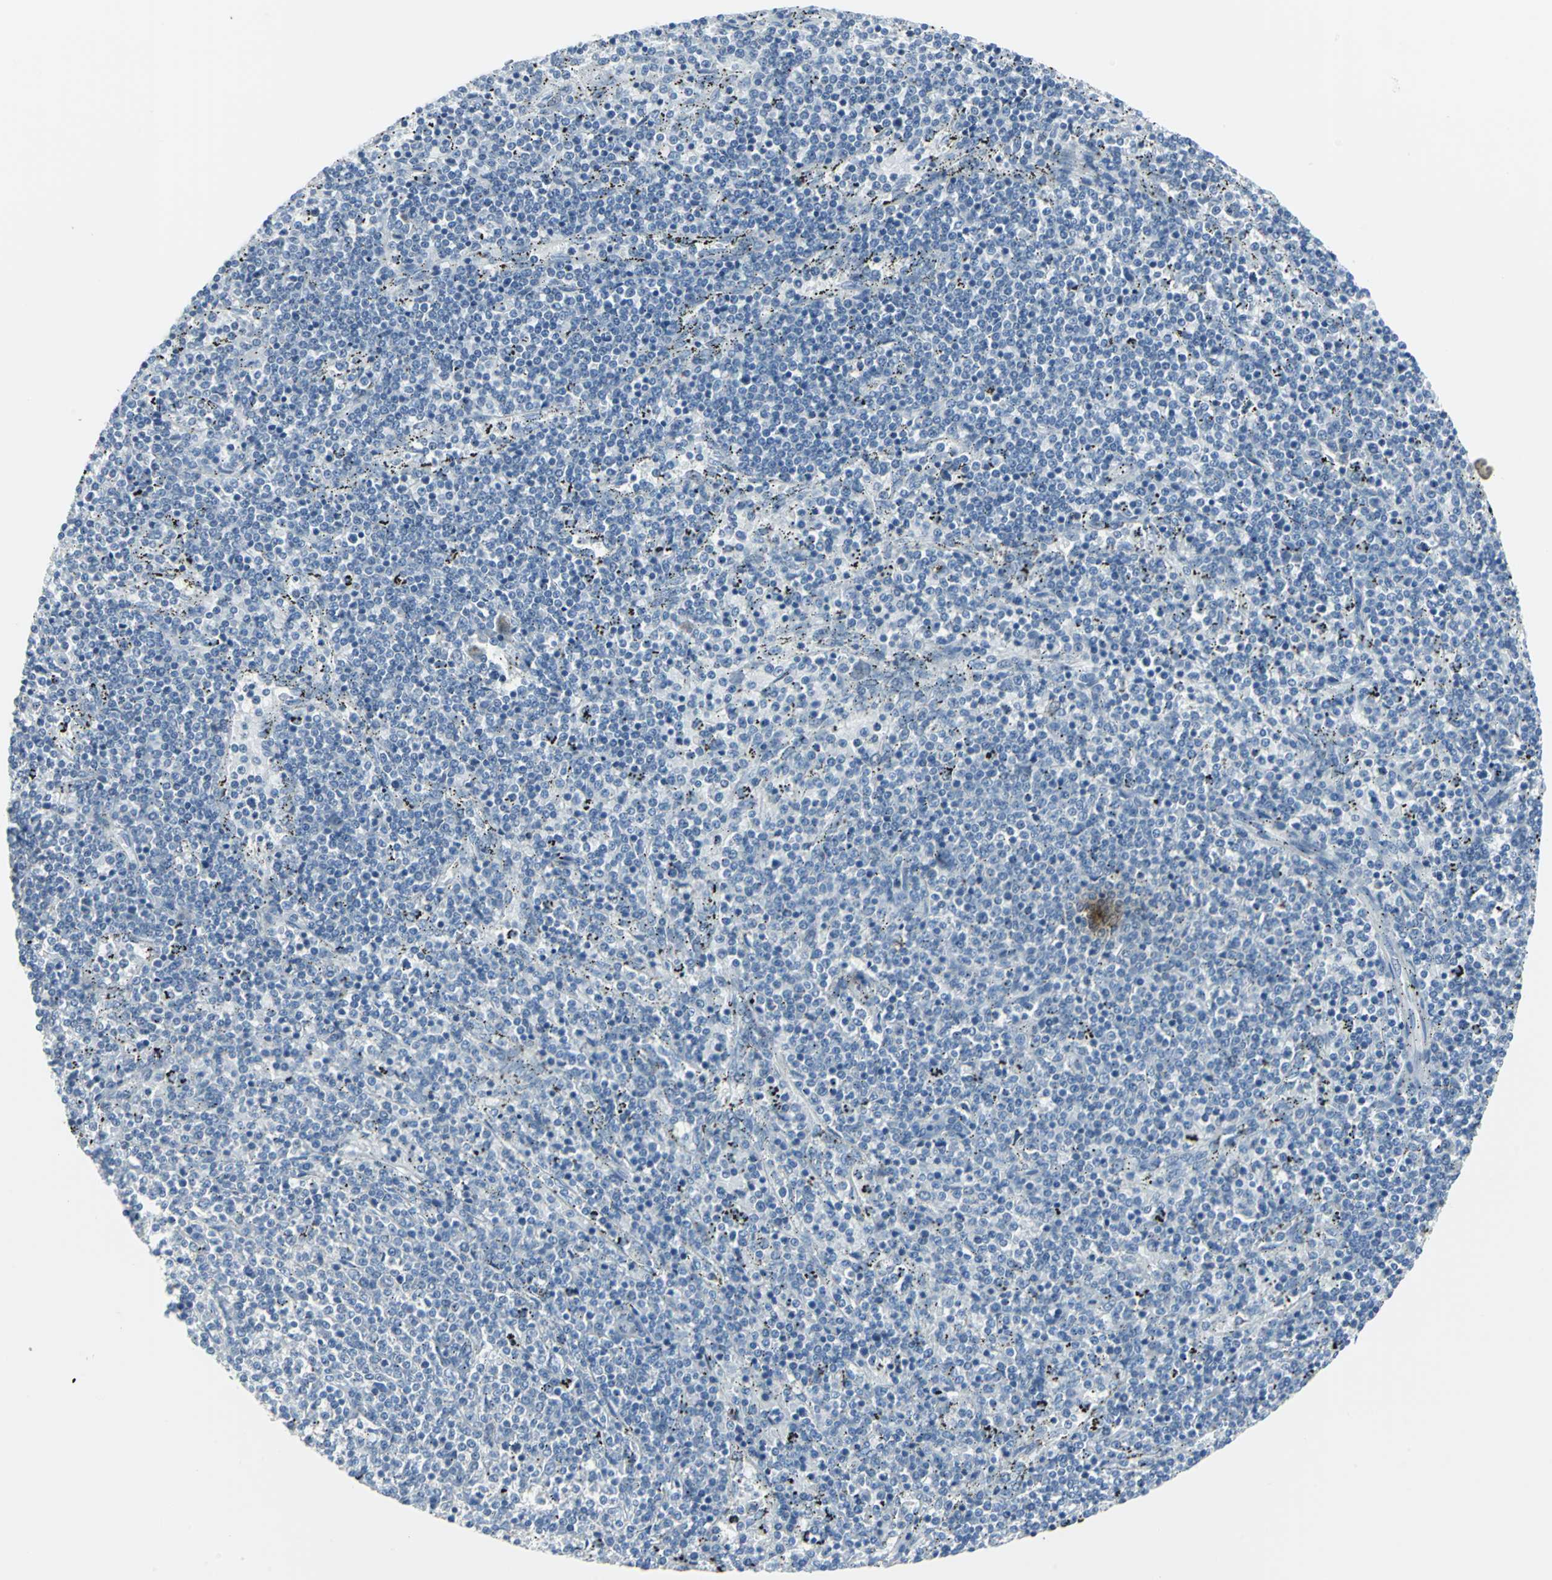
{"staining": {"intensity": "negative", "quantity": "none", "location": "none"}, "tissue": "lymphoma", "cell_type": "Tumor cells", "image_type": "cancer", "snomed": [{"axis": "morphology", "description": "Malignant lymphoma, non-Hodgkin's type, Low grade"}, {"axis": "topography", "description": "Spleen"}], "caption": "An immunohistochemistry (IHC) histopathology image of lymphoma is shown. There is no staining in tumor cells of lymphoma.", "gene": "DNAI2", "patient": {"sex": "female", "age": 50}}